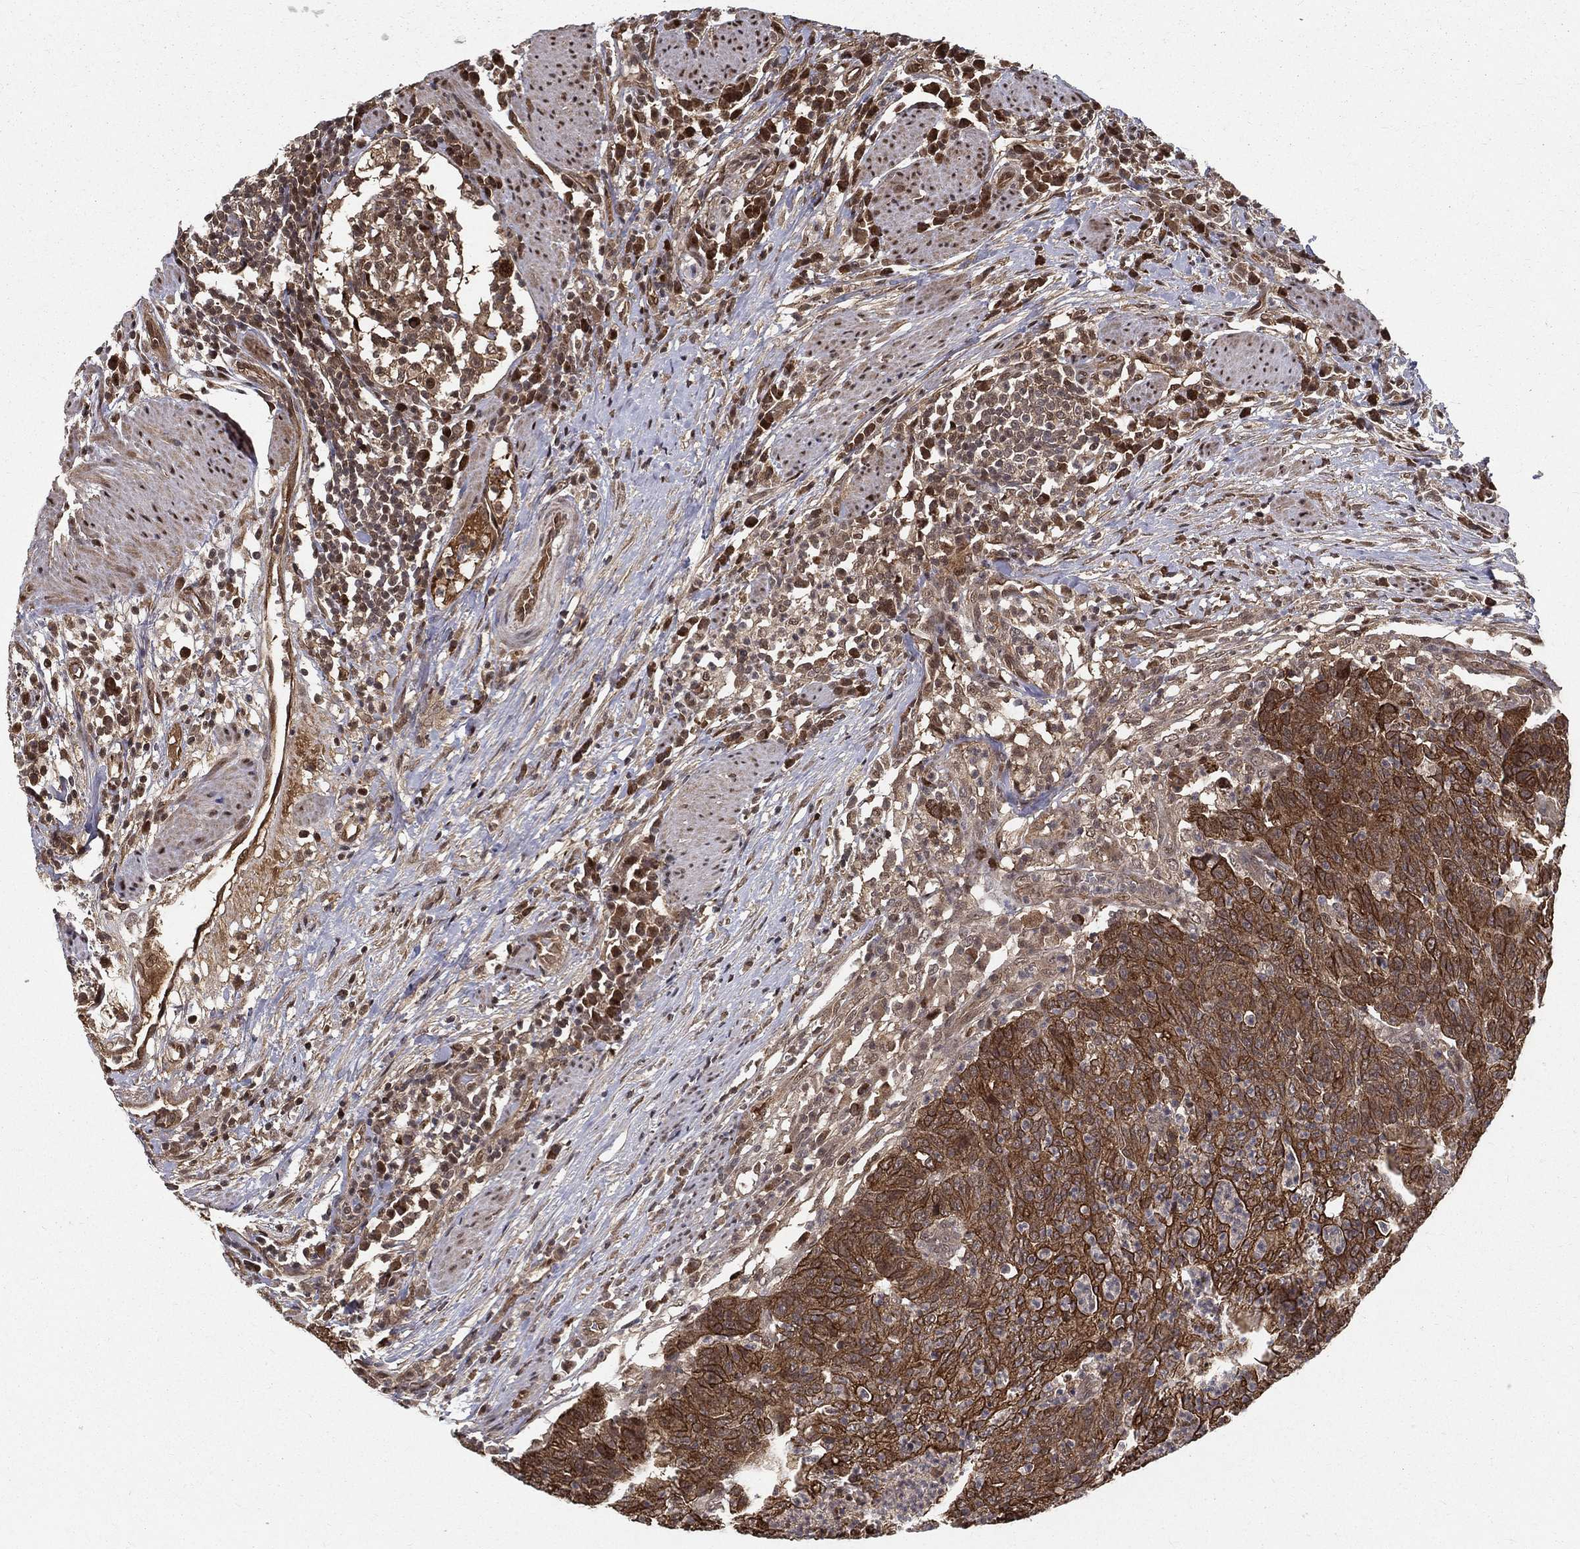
{"staining": {"intensity": "strong", "quantity": ">75%", "location": "cytoplasmic/membranous"}, "tissue": "colorectal cancer", "cell_type": "Tumor cells", "image_type": "cancer", "snomed": [{"axis": "morphology", "description": "Adenocarcinoma, NOS"}, {"axis": "topography", "description": "Colon"}], "caption": "Protein staining demonstrates strong cytoplasmic/membranous positivity in approximately >75% of tumor cells in colorectal cancer (adenocarcinoma).", "gene": "SLC6A6", "patient": {"sex": "male", "age": 70}}